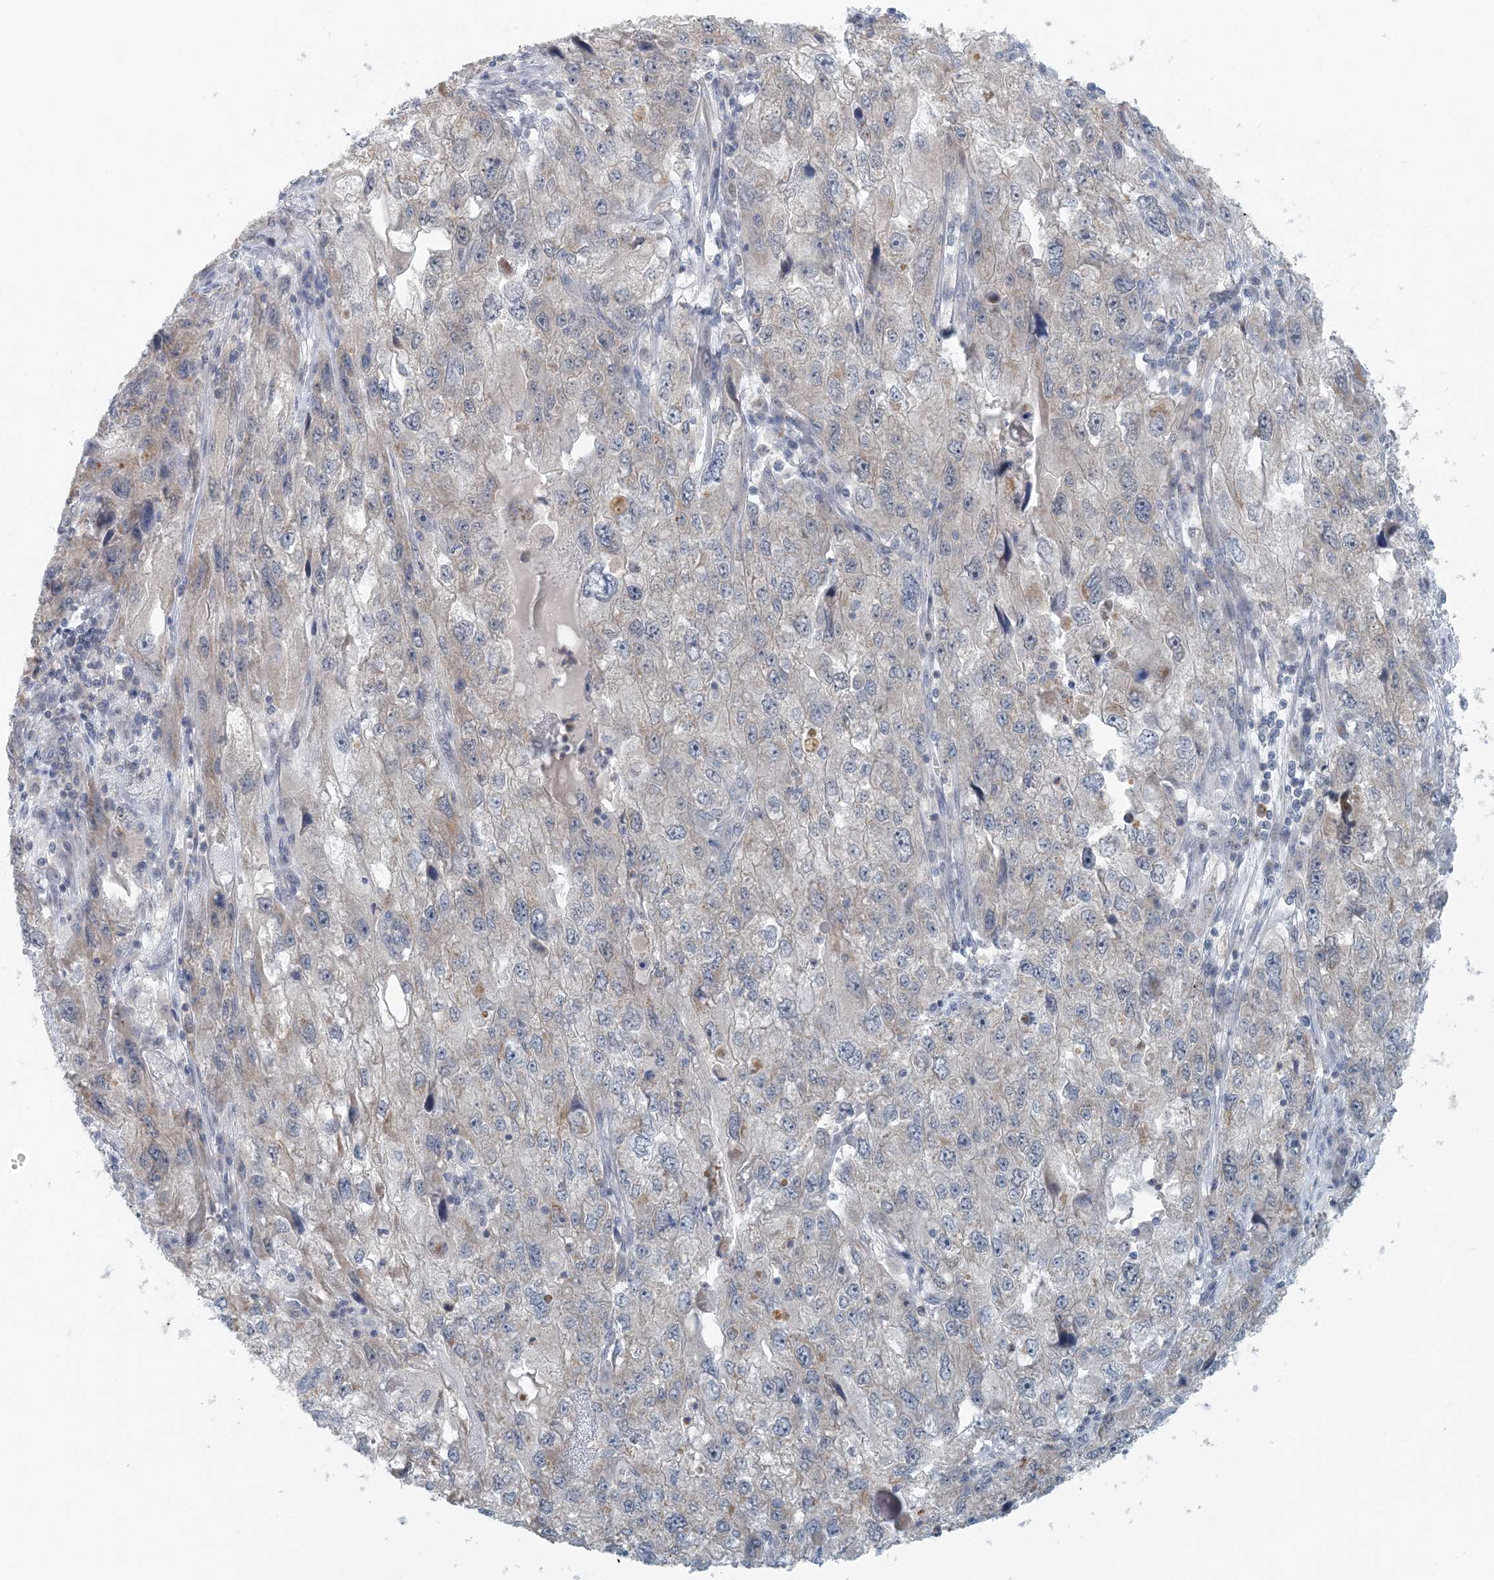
{"staining": {"intensity": "negative", "quantity": "none", "location": "none"}, "tissue": "endometrial cancer", "cell_type": "Tumor cells", "image_type": "cancer", "snomed": [{"axis": "morphology", "description": "Adenocarcinoma, NOS"}, {"axis": "topography", "description": "Endometrium"}], "caption": "The immunohistochemistry (IHC) histopathology image has no significant expression in tumor cells of endometrial adenocarcinoma tissue.", "gene": "OBI1", "patient": {"sex": "female", "age": 49}}